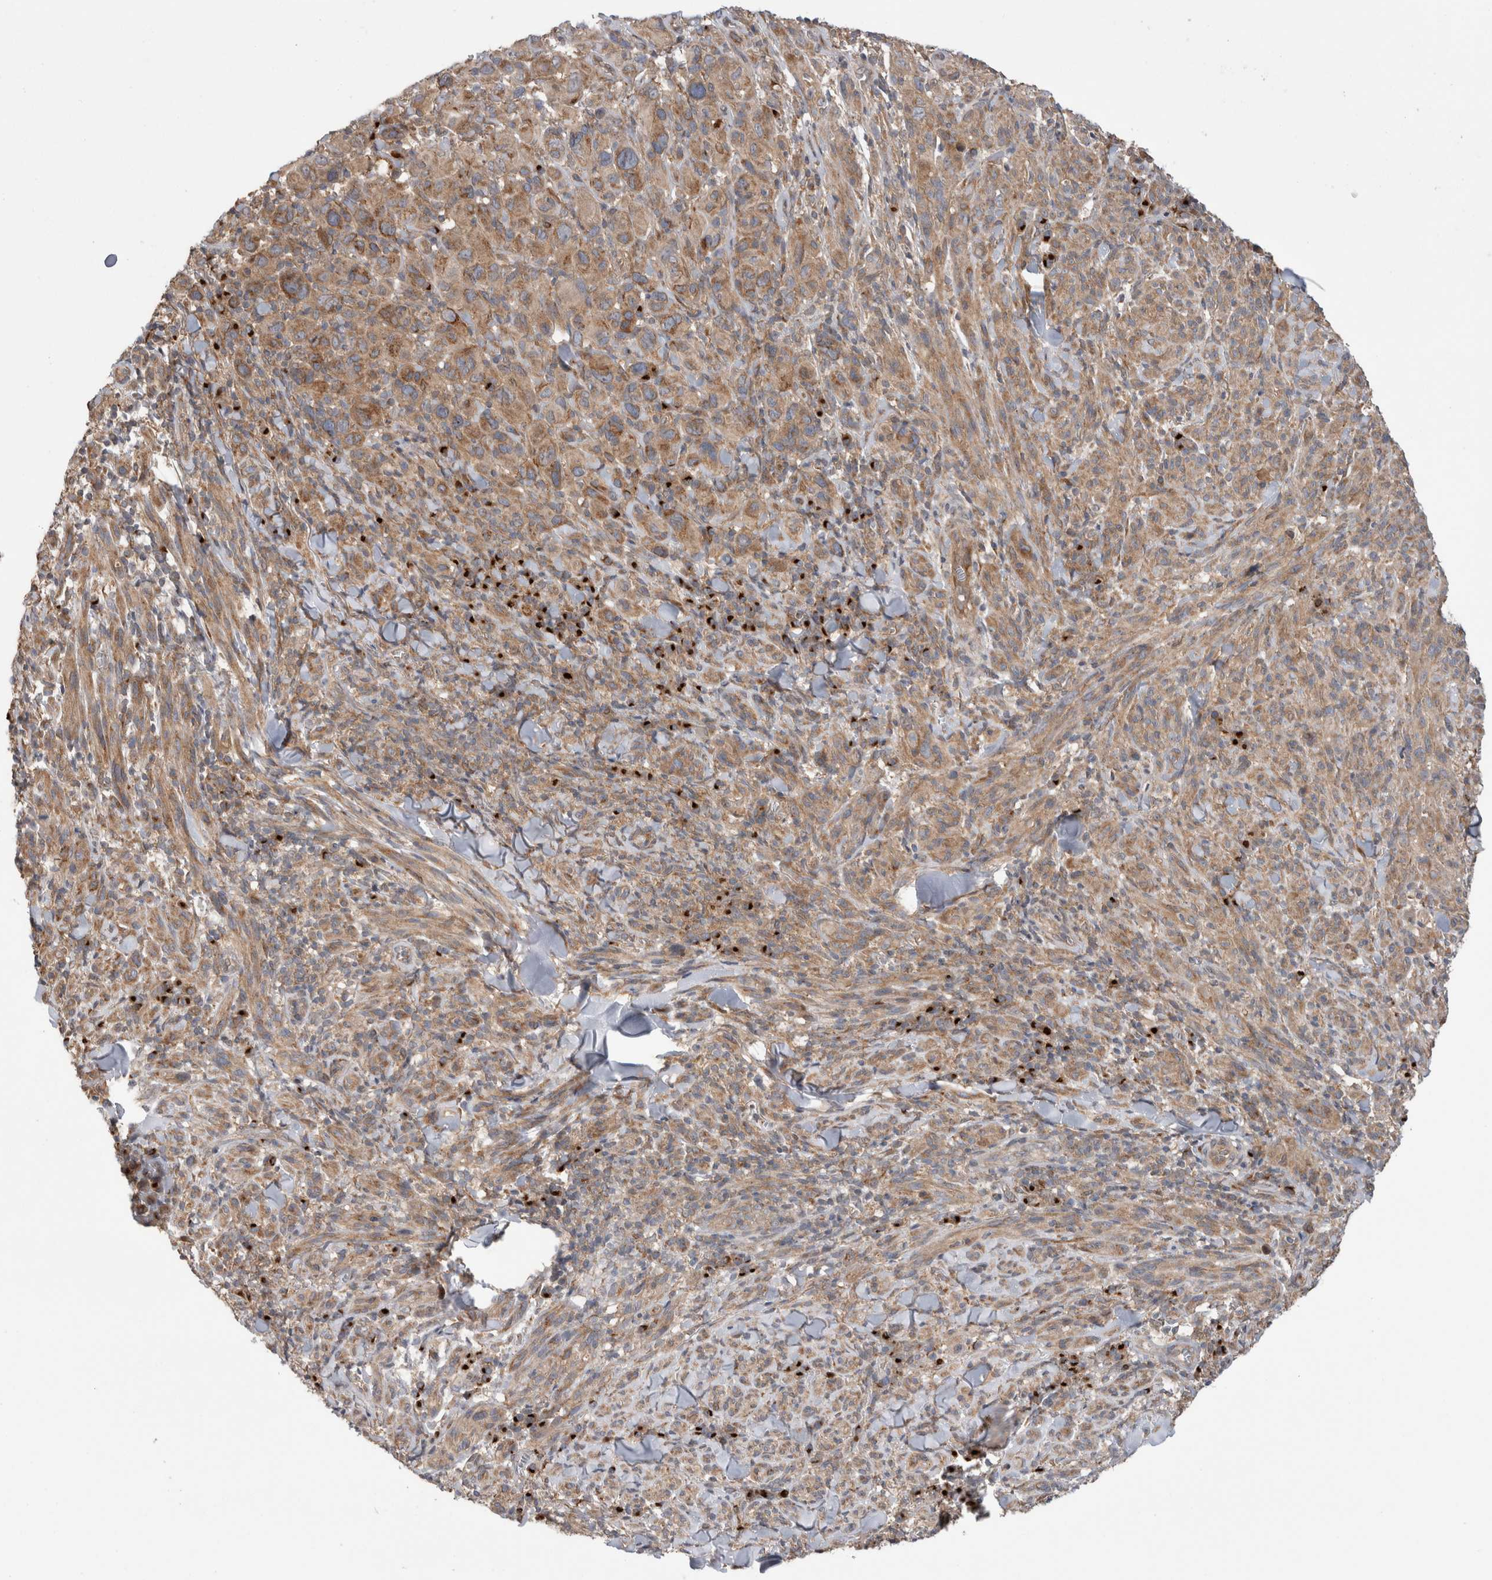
{"staining": {"intensity": "moderate", "quantity": ">75%", "location": "cytoplasmic/membranous"}, "tissue": "melanoma", "cell_type": "Tumor cells", "image_type": "cancer", "snomed": [{"axis": "morphology", "description": "Malignant melanoma, NOS"}, {"axis": "topography", "description": "Skin of head"}], "caption": "Immunohistochemical staining of melanoma shows moderate cytoplasmic/membranous protein positivity in approximately >75% of tumor cells. The staining was performed using DAB to visualize the protein expression in brown, while the nuclei were stained in blue with hematoxylin (Magnification: 20x).", "gene": "TRIM5", "patient": {"sex": "male", "age": 96}}